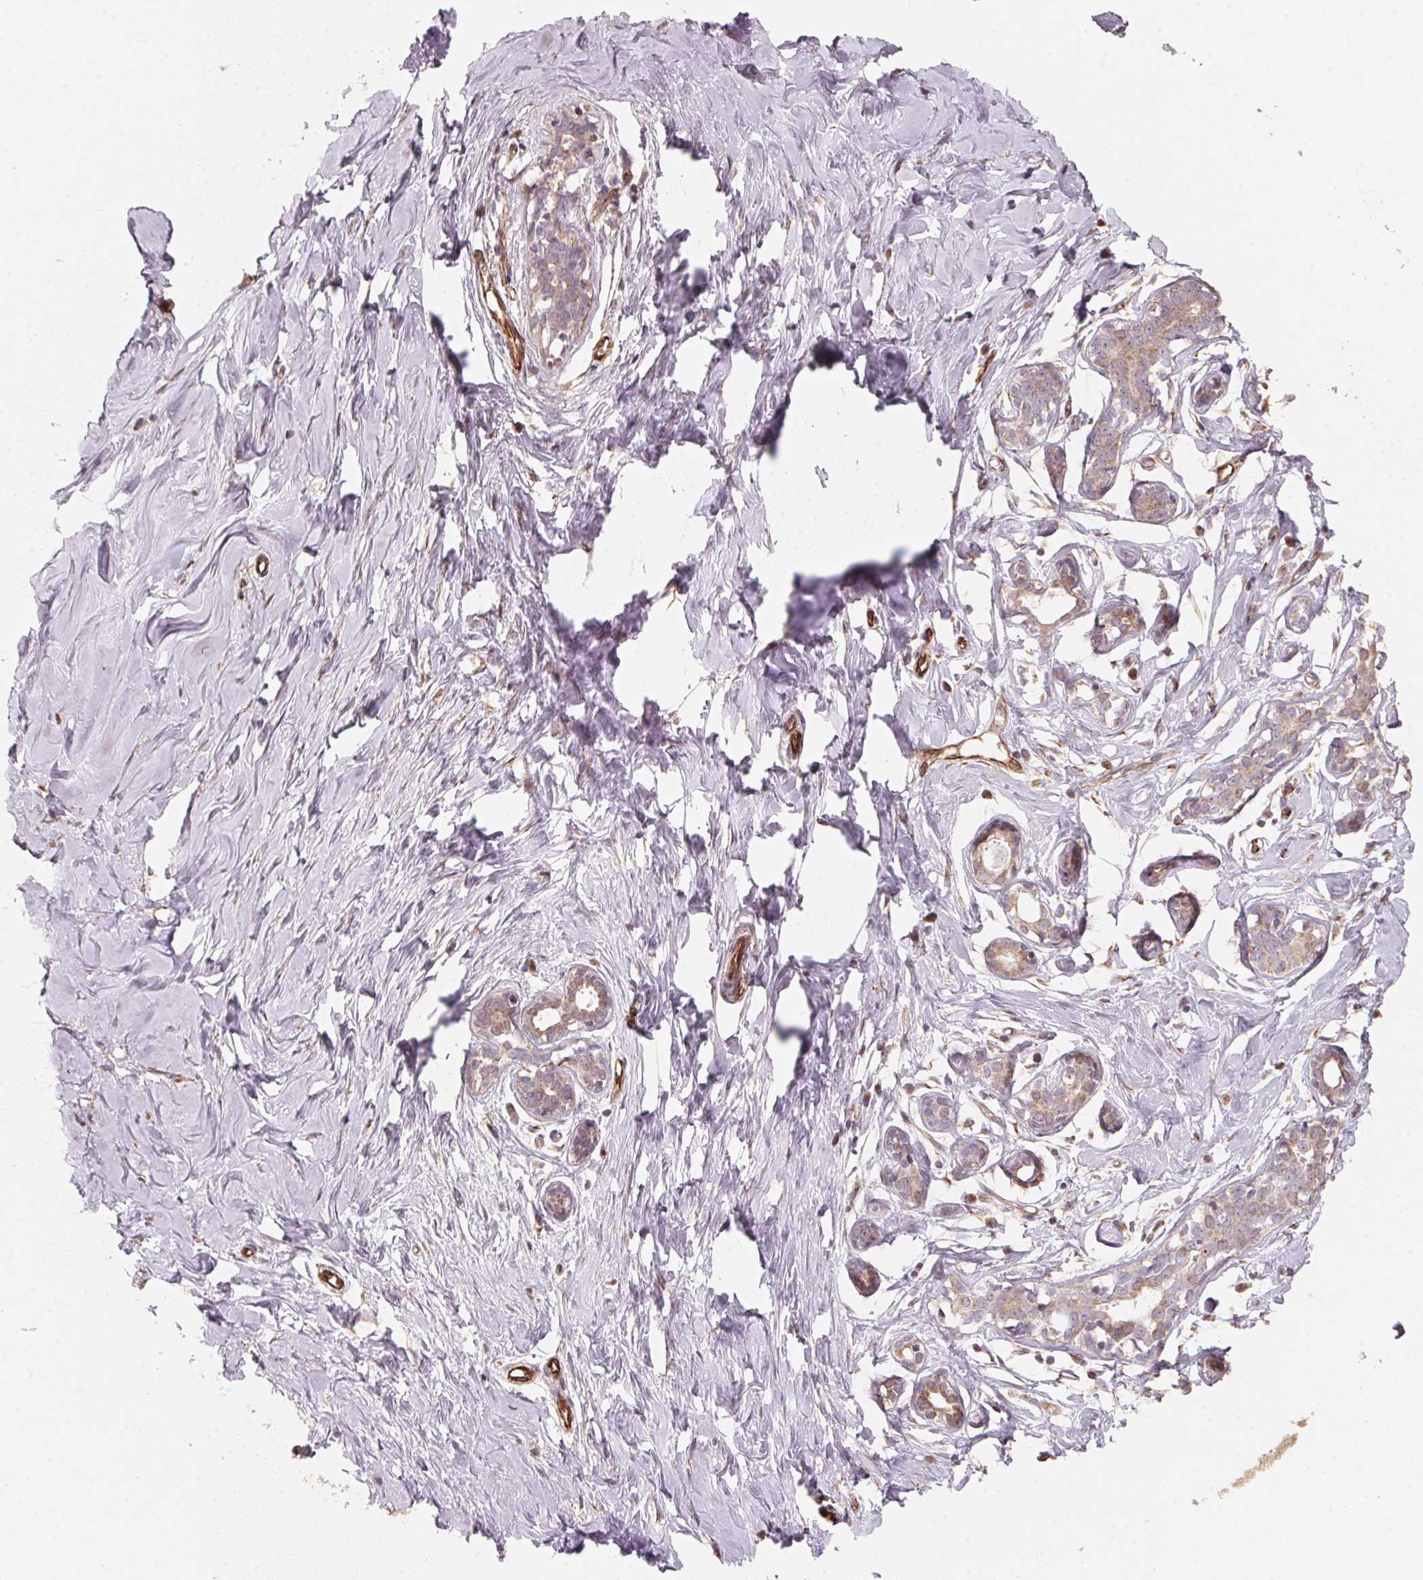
{"staining": {"intensity": "moderate", "quantity": "25%-75%", "location": "cytoplasmic/membranous"}, "tissue": "breast", "cell_type": "Adipocytes", "image_type": "normal", "snomed": [{"axis": "morphology", "description": "Normal tissue, NOS"}, {"axis": "topography", "description": "Breast"}], "caption": "Breast stained with a brown dye reveals moderate cytoplasmic/membranous positive expression in about 25%-75% of adipocytes.", "gene": "TSPAN12", "patient": {"sex": "female", "age": 27}}